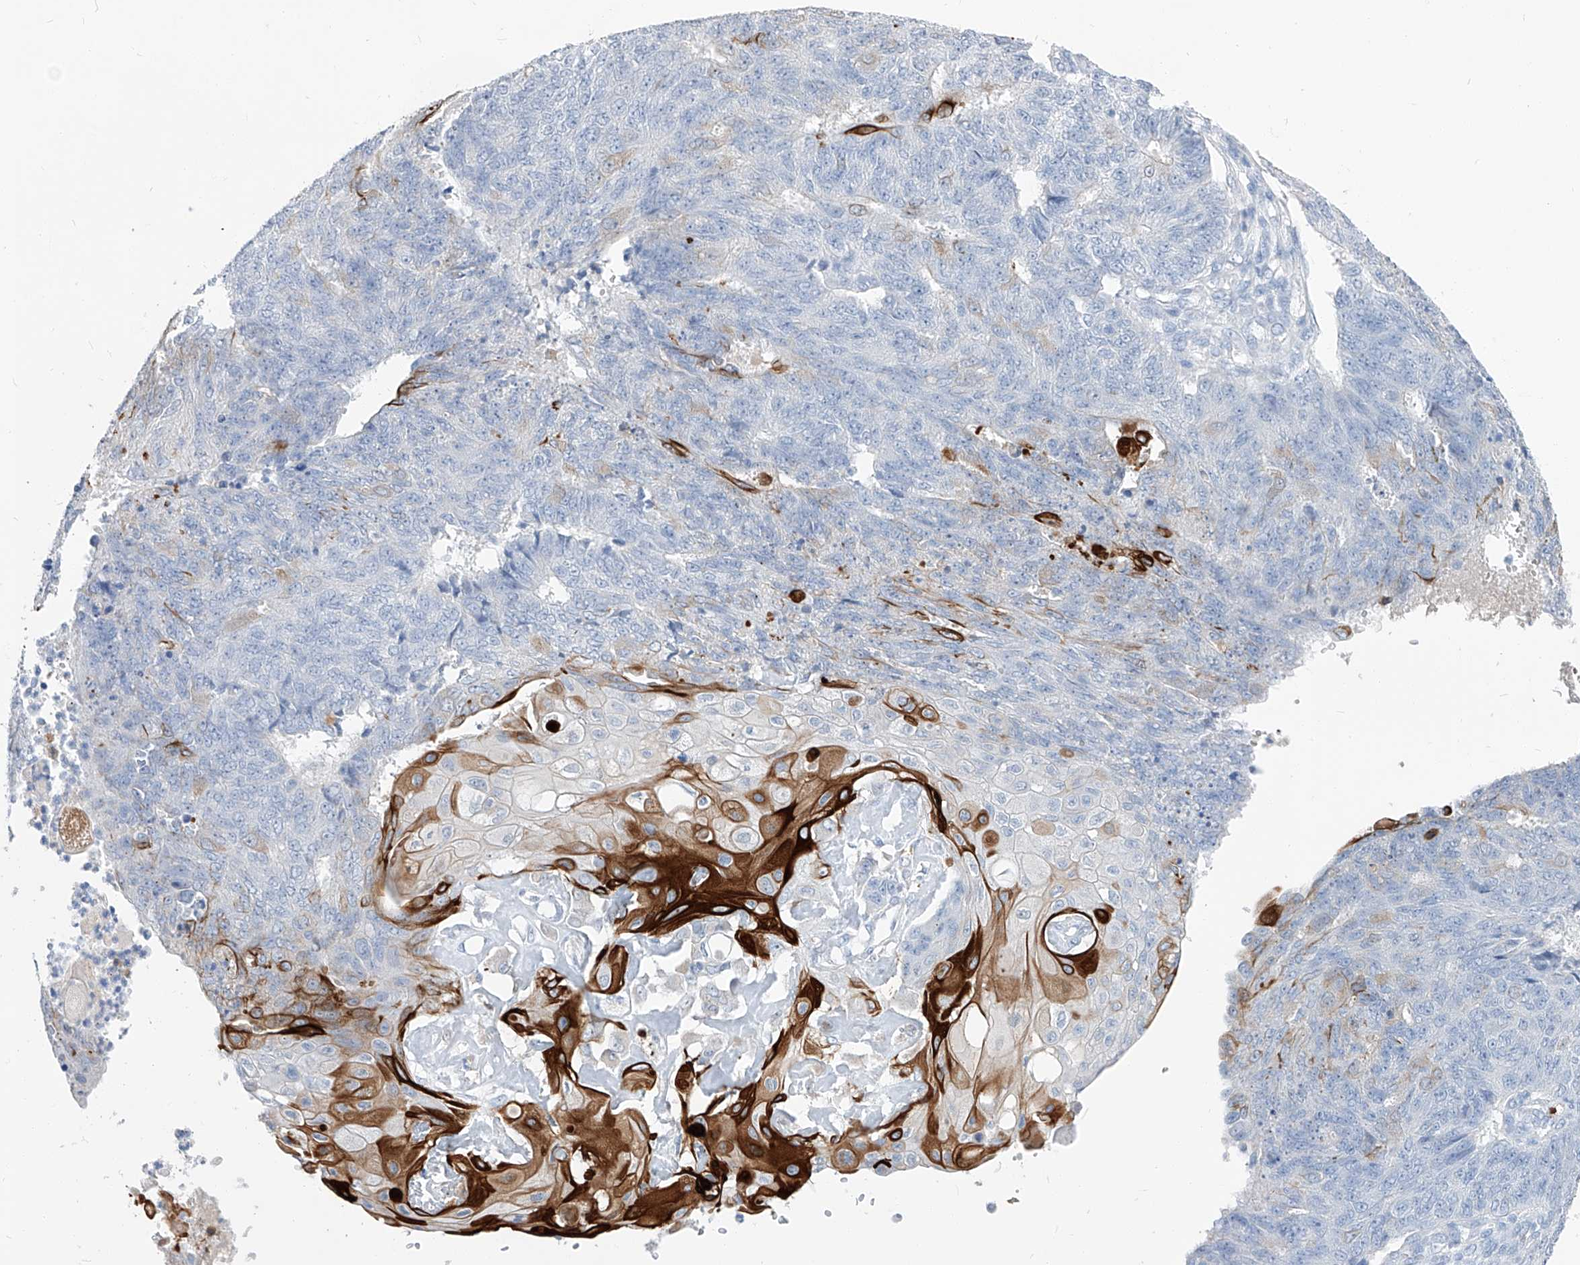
{"staining": {"intensity": "strong", "quantity": "<25%", "location": "cytoplasmic/membranous"}, "tissue": "endometrial cancer", "cell_type": "Tumor cells", "image_type": "cancer", "snomed": [{"axis": "morphology", "description": "Adenocarcinoma, NOS"}, {"axis": "topography", "description": "Endometrium"}], "caption": "Human adenocarcinoma (endometrial) stained with a protein marker displays strong staining in tumor cells.", "gene": "FRS3", "patient": {"sex": "female", "age": 32}}